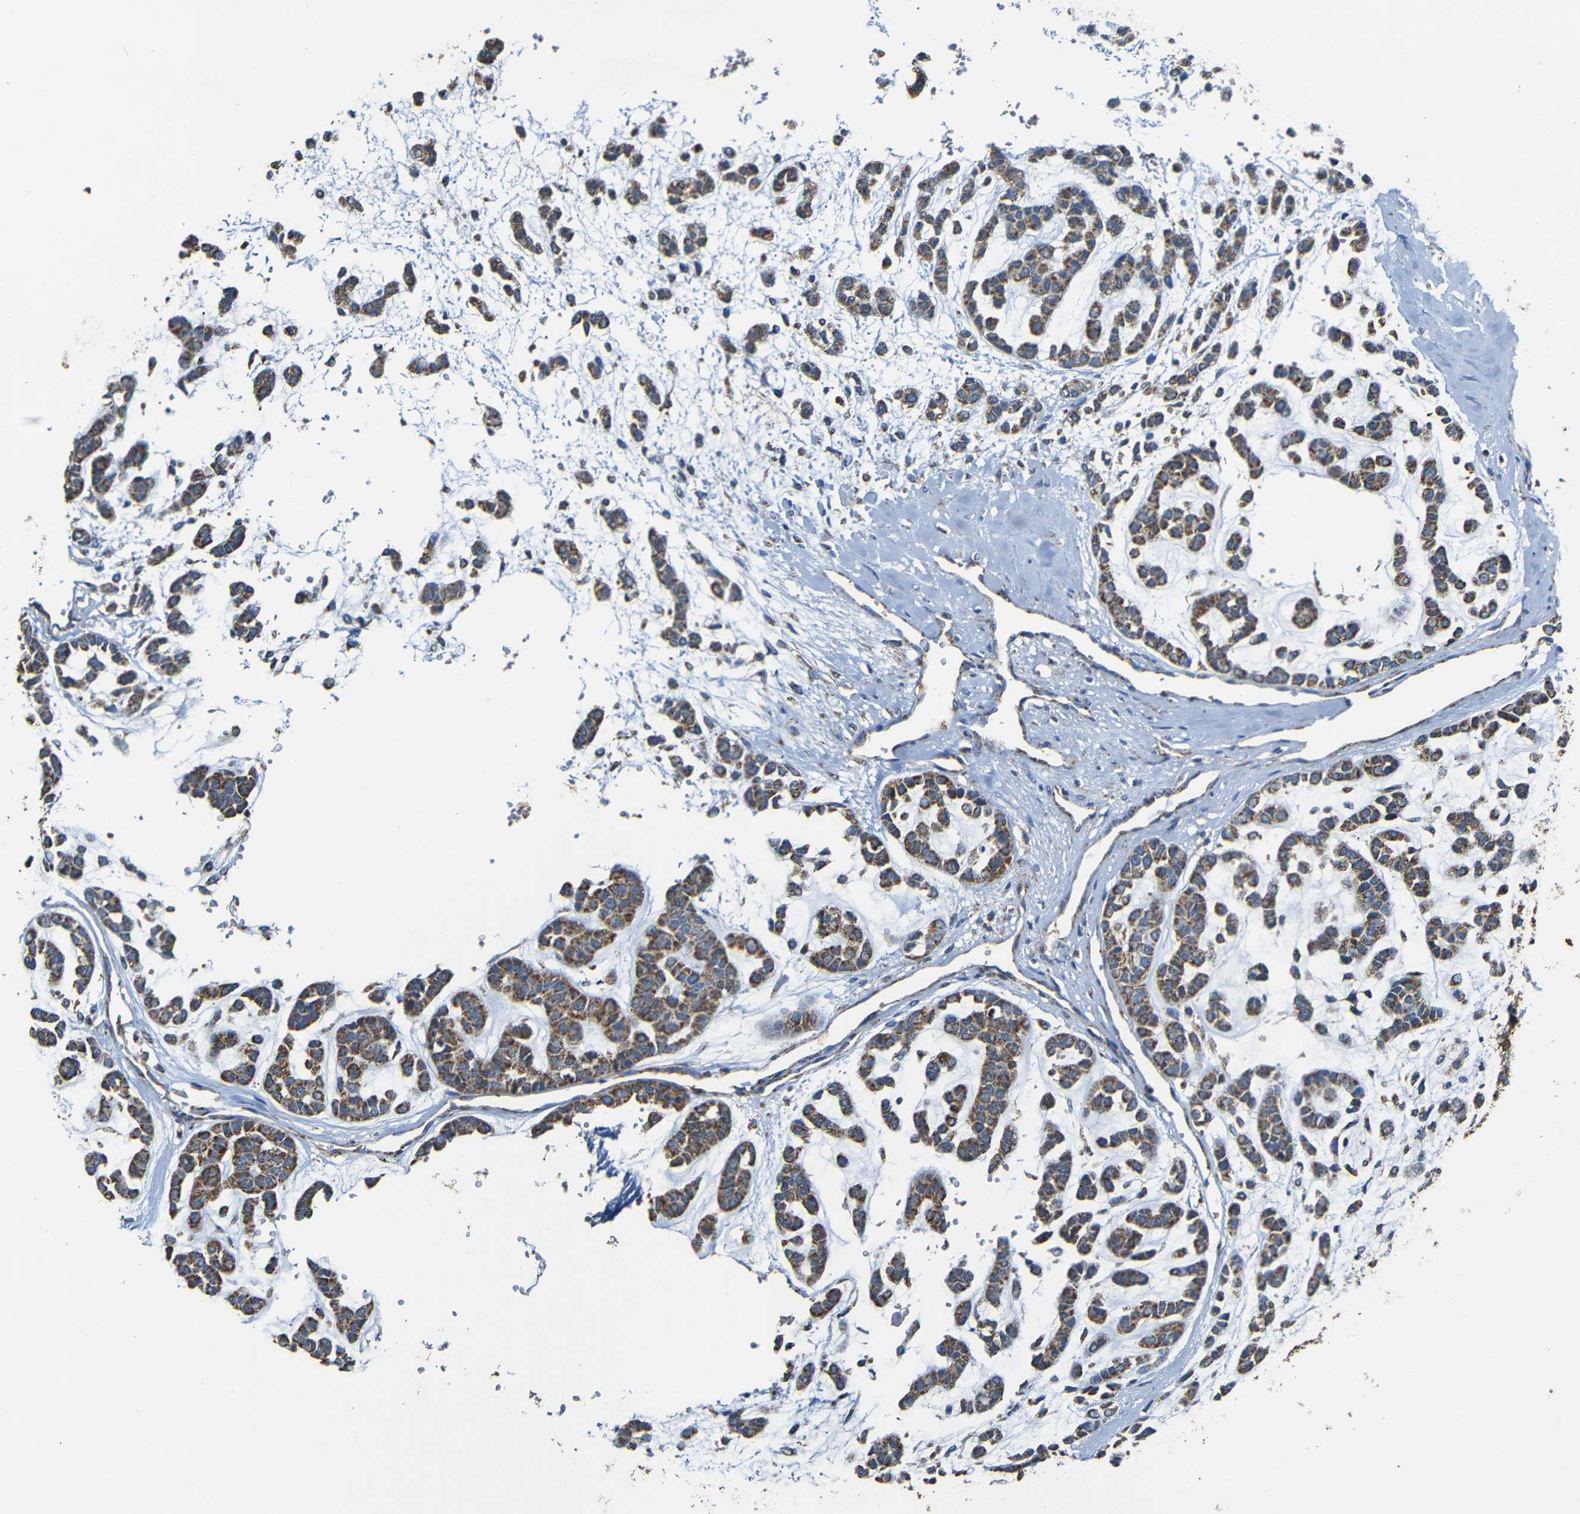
{"staining": {"intensity": "moderate", "quantity": ">75%", "location": "cytoplasmic/membranous"}, "tissue": "head and neck cancer", "cell_type": "Tumor cells", "image_type": "cancer", "snomed": [{"axis": "morphology", "description": "Adenocarcinoma, NOS"}, {"axis": "morphology", "description": "Adenoma, NOS"}, {"axis": "topography", "description": "Head-Neck"}], "caption": "Immunohistochemistry (IHC) staining of adenocarcinoma (head and neck), which demonstrates medium levels of moderate cytoplasmic/membranous staining in about >75% of tumor cells indicating moderate cytoplasmic/membranous protein staining. The staining was performed using DAB (3,3'-diaminobenzidine) (brown) for protein detection and nuclei were counterstained in hematoxylin (blue).", "gene": "NR3C2", "patient": {"sex": "female", "age": 55}}